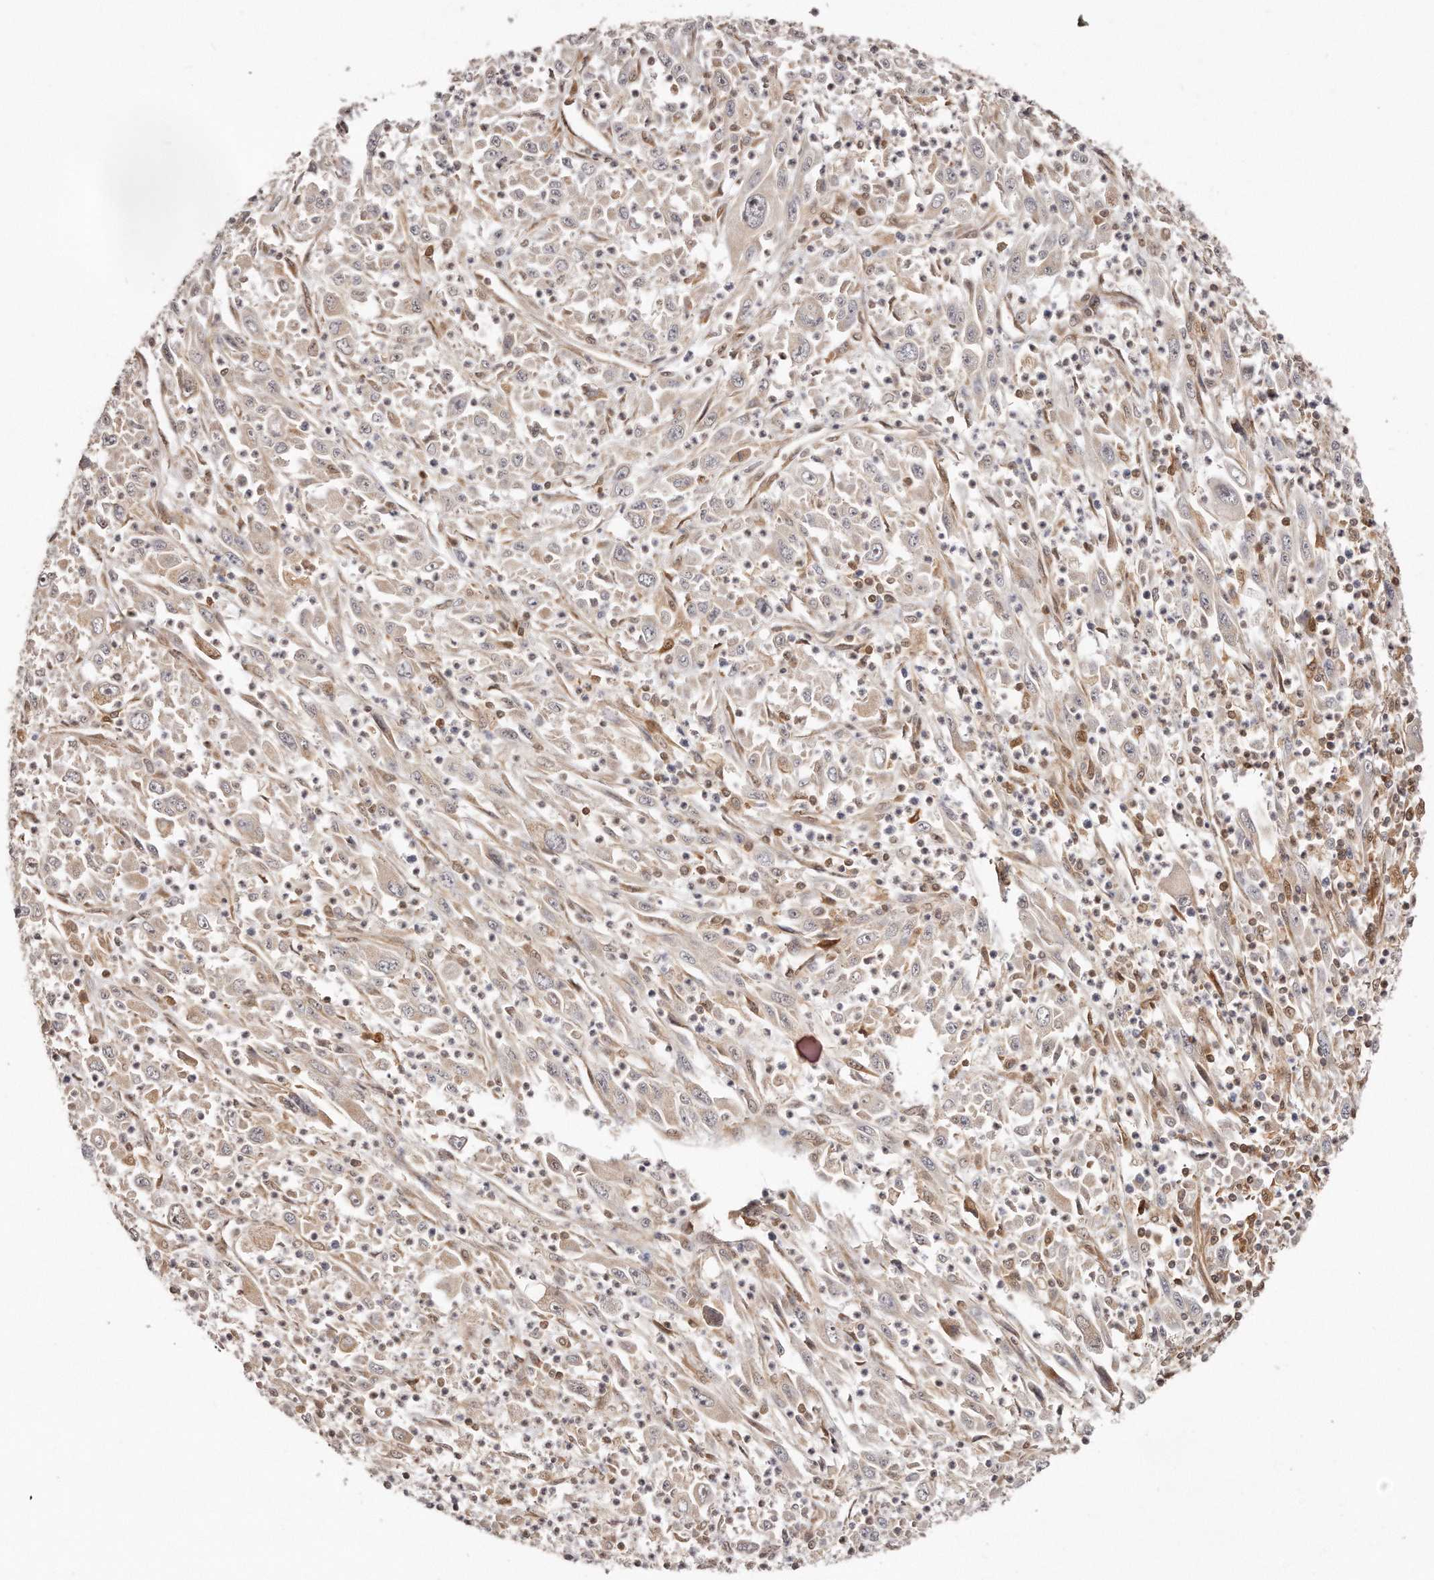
{"staining": {"intensity": "negative", "quantity": "none", "location": "none"}, "tissue": "melanoma", "cell_type": "Tumor cells", "image_type": "cancer", "snomed": [{"axis": "morphology", "description": "Malignant melanoma, Metastatic site"}, {"axis": "topography", "description": "Skin"}], "caption": "Immunohistochemical staining of human melanoma reveals no significant positivity in tumor cells.", "gene": "GBP4", "patient": {"sex": "female", "age": 56}}